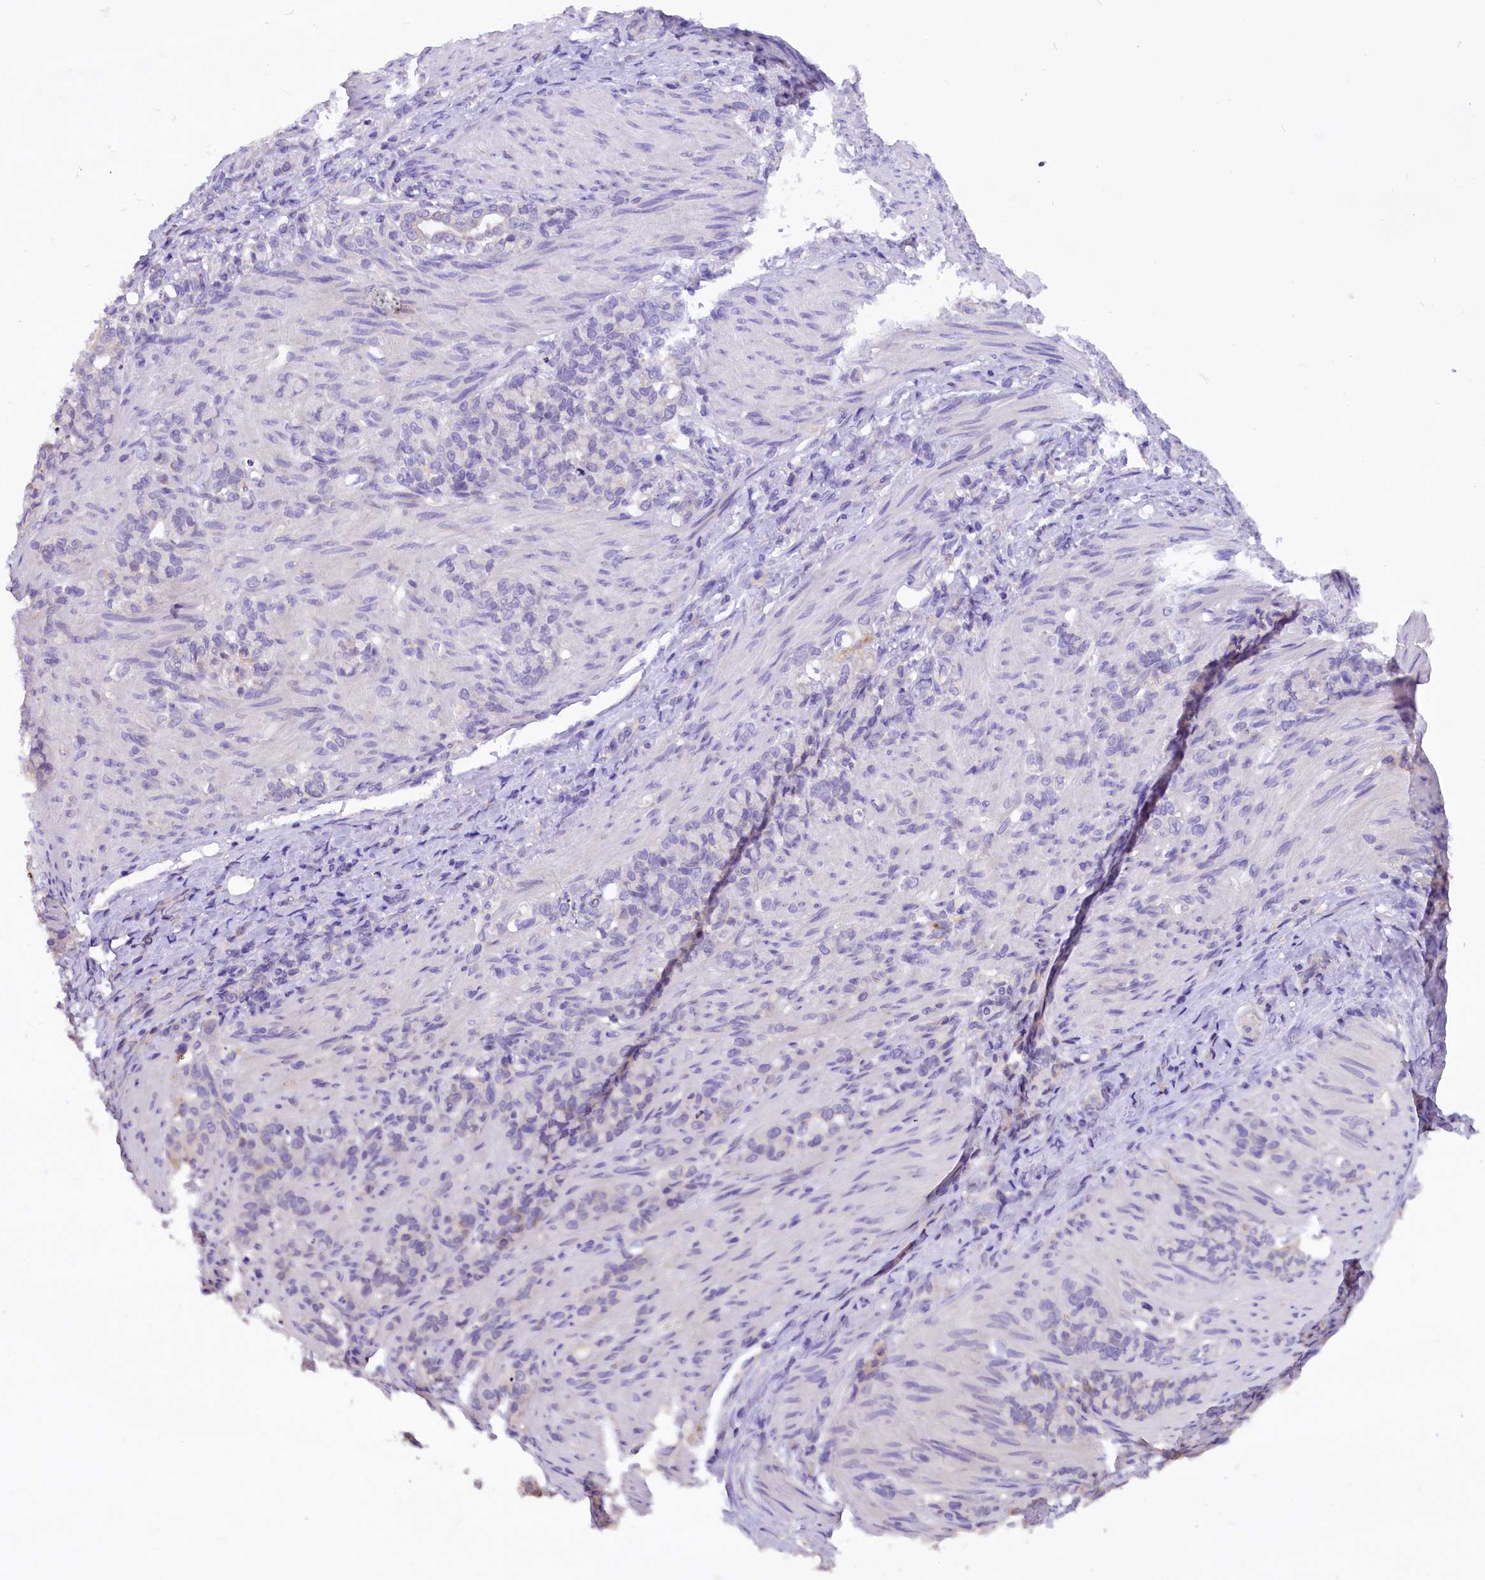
{"staining": {"intensity": "negative", "quantity": "none", "location": "none"}, "tissue": "stomach cancer", "cell_type": "Tumor cells", "image_type": "cancer", "snomed": [{"axis": "morphology", "description": "Adenocarcinoma, NOS"}, {"axis": "topography", "description": "Stomach"}], "caption": "High power microscopy image of an immunohistochemistry (IHC) micrograph of stomach cancer, revealing no significant positivity in tumor cells.", "gene": "AP3B2", "patient": {"sex": "female", "age": 79}}